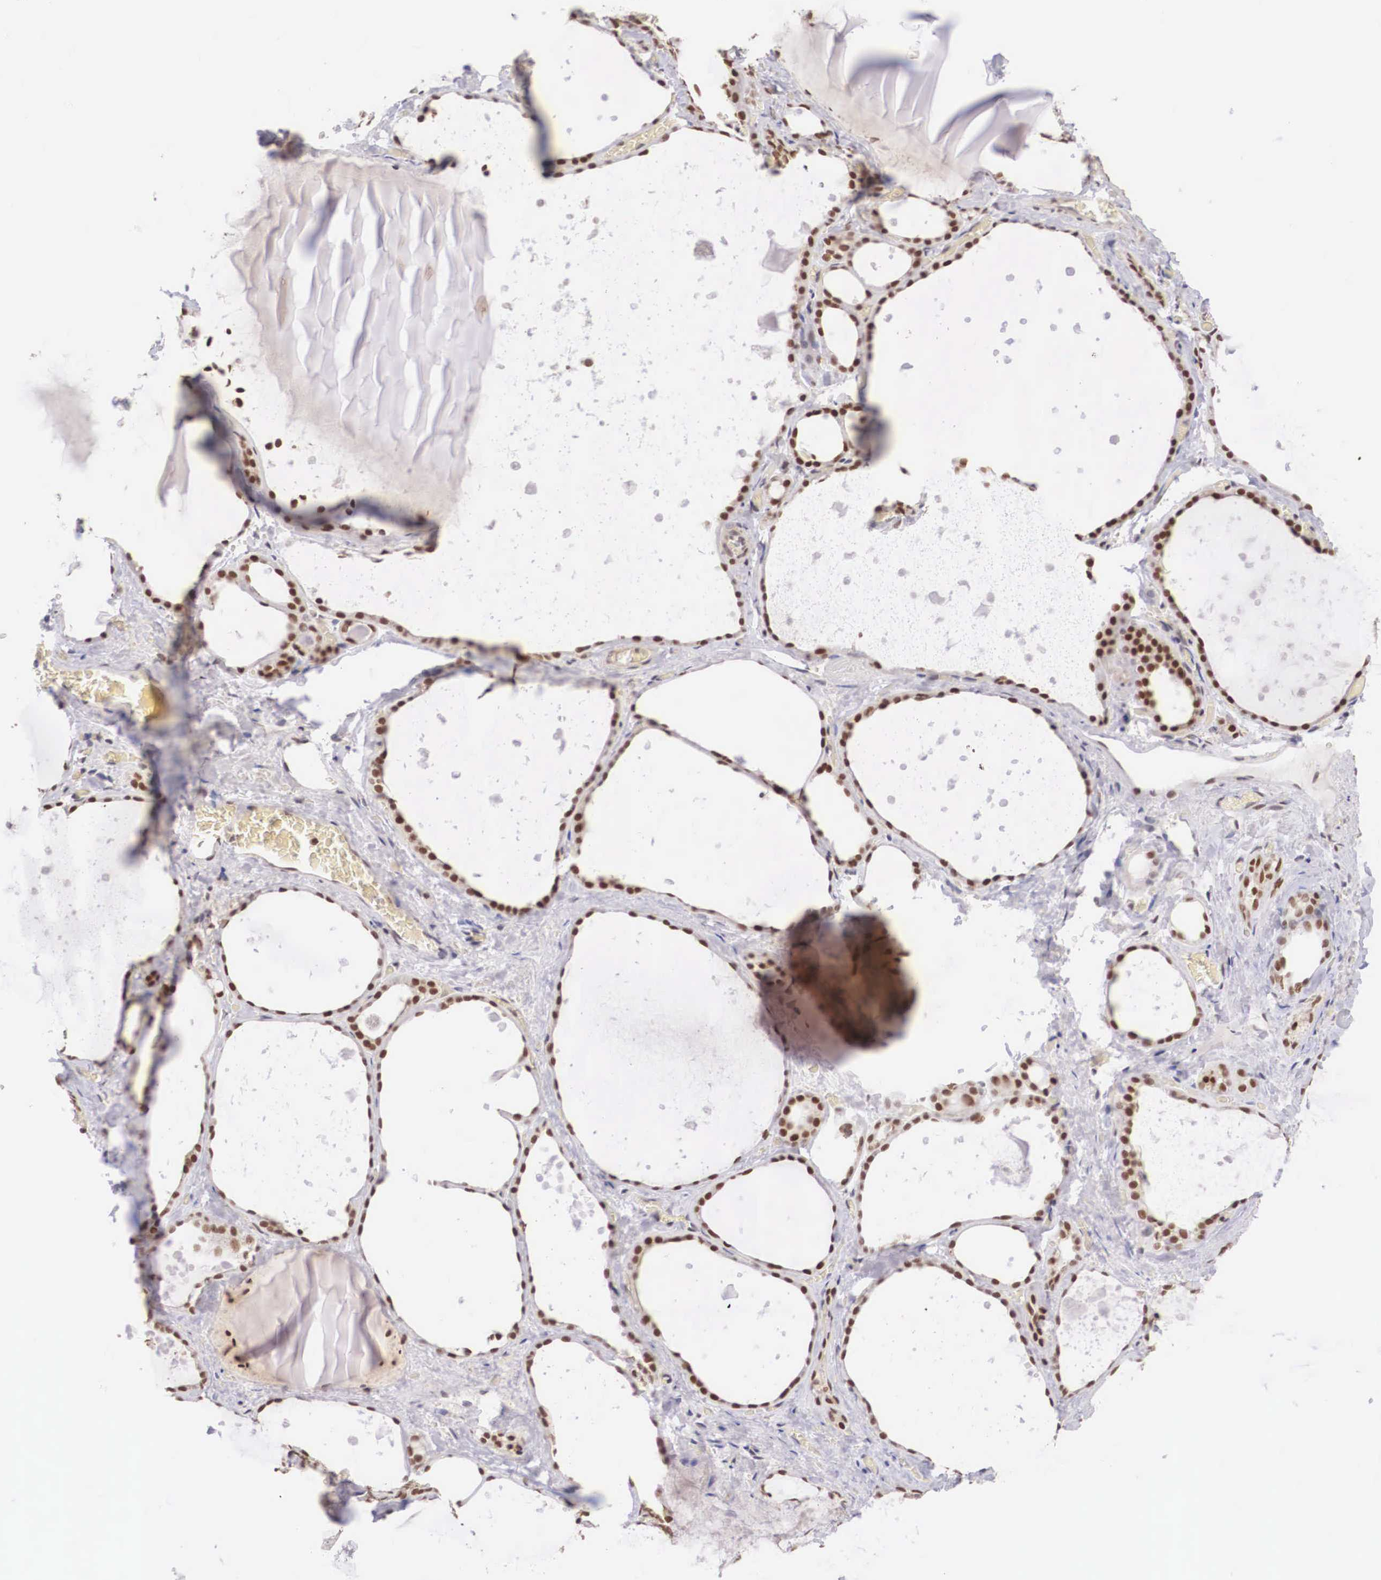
{"staining": {"intensity": "moderate", "quantity": ">75%", "location": "nuclear"}, "tissue": "thyroid gland", "cell_type": "Glandular cells", "image_type": "normal", "snomed": [{"axis": "morphology", "description": "Normal tissue, NOS"}, {"axis": "topography", "description": "Thyroid gland"}], "caption": "Protein expression analysis of unremarkable thyroid gland shows moderate nuclear positivity in approximately >75% of glandular cells. The protein is shown in brown color, while the nuclei are stained blue.", "gene": "ZNF275", "patient": {"sex": "male", "age": 76}}